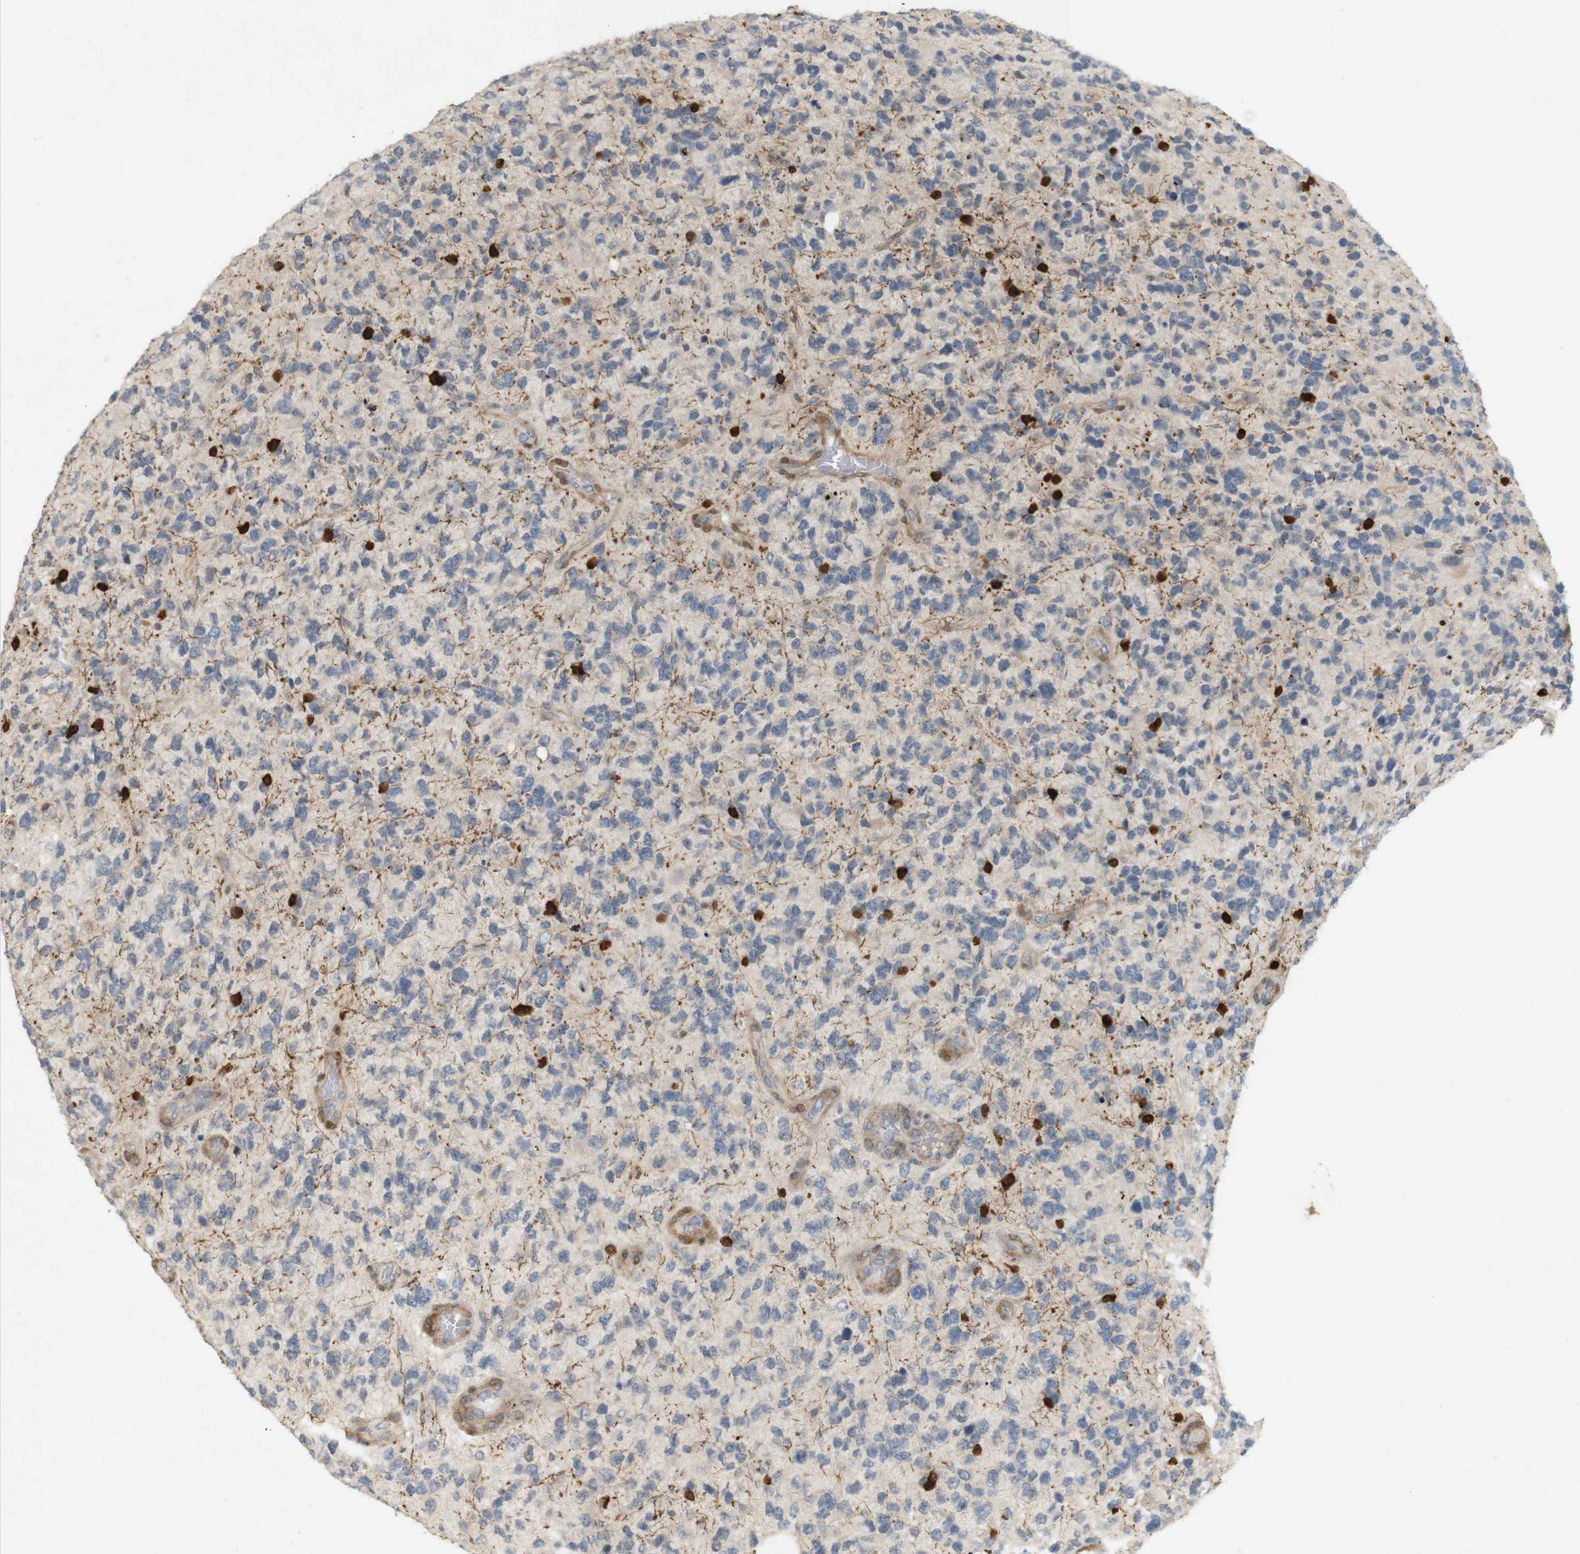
{"staining": {"intensity": "negative", "quantity": "none", "location": "none"}, "tissue": "glioma", "cell_type": "Tumor cells", "image_type": "cancer", "snomed": [{"axis": "morphology", "description": "Glioma, malignant, High grade"}, {"axis": "topography", "description": "Brain"}], "caption": "Glioma was stained to show a protein in brown. There is no significant staining in tumor cells. (Brightfield microscopy of DAB (3,3'-diaminobenzidine) immunohistochemistry (IHC) at high magnification).", "gene": "PPP1R14A", "patient": {"sex": "female", "age": 58}}